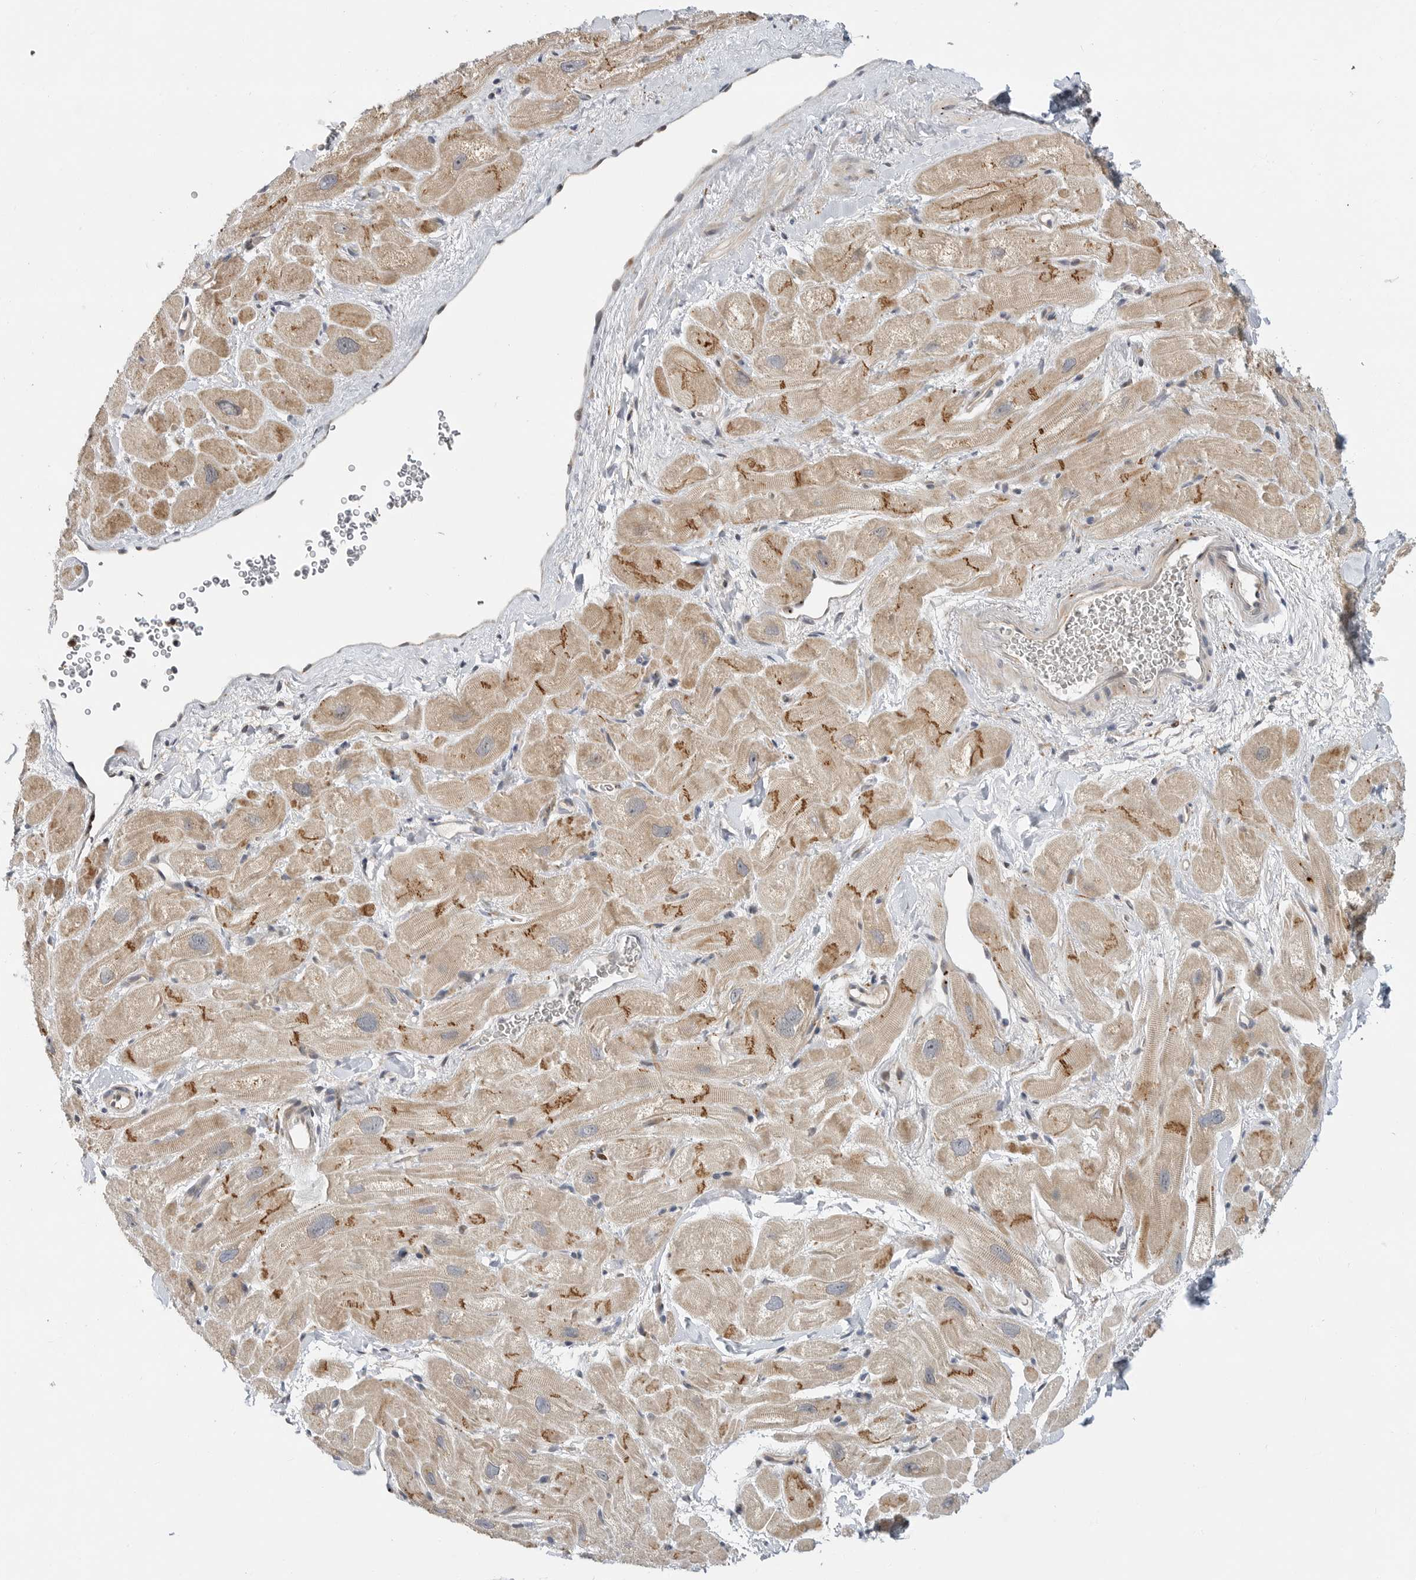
{"staining": {"intensity": "strong", "quantity": ">75%", "location": "cytoplasmic/membranous"}, "tissue": "heart muscle", "cell_type": "Cardiomyocytes", "image_type": "normal", "snomed": [{"axis": "morphology", "description": "Normal tissue, NOS"}, {"axis": "topography", "description": "Heart"}], "caption": "DAB (3,3'-diaminobenzidine) immunohistochemical staining of normal heart muscle shows strong cytoplasmic/membranous protein positivity in about >75% of cardiomyocytes.", "gene": "CSNK1G3", "patient": {"sex": "male", "age": 49}}